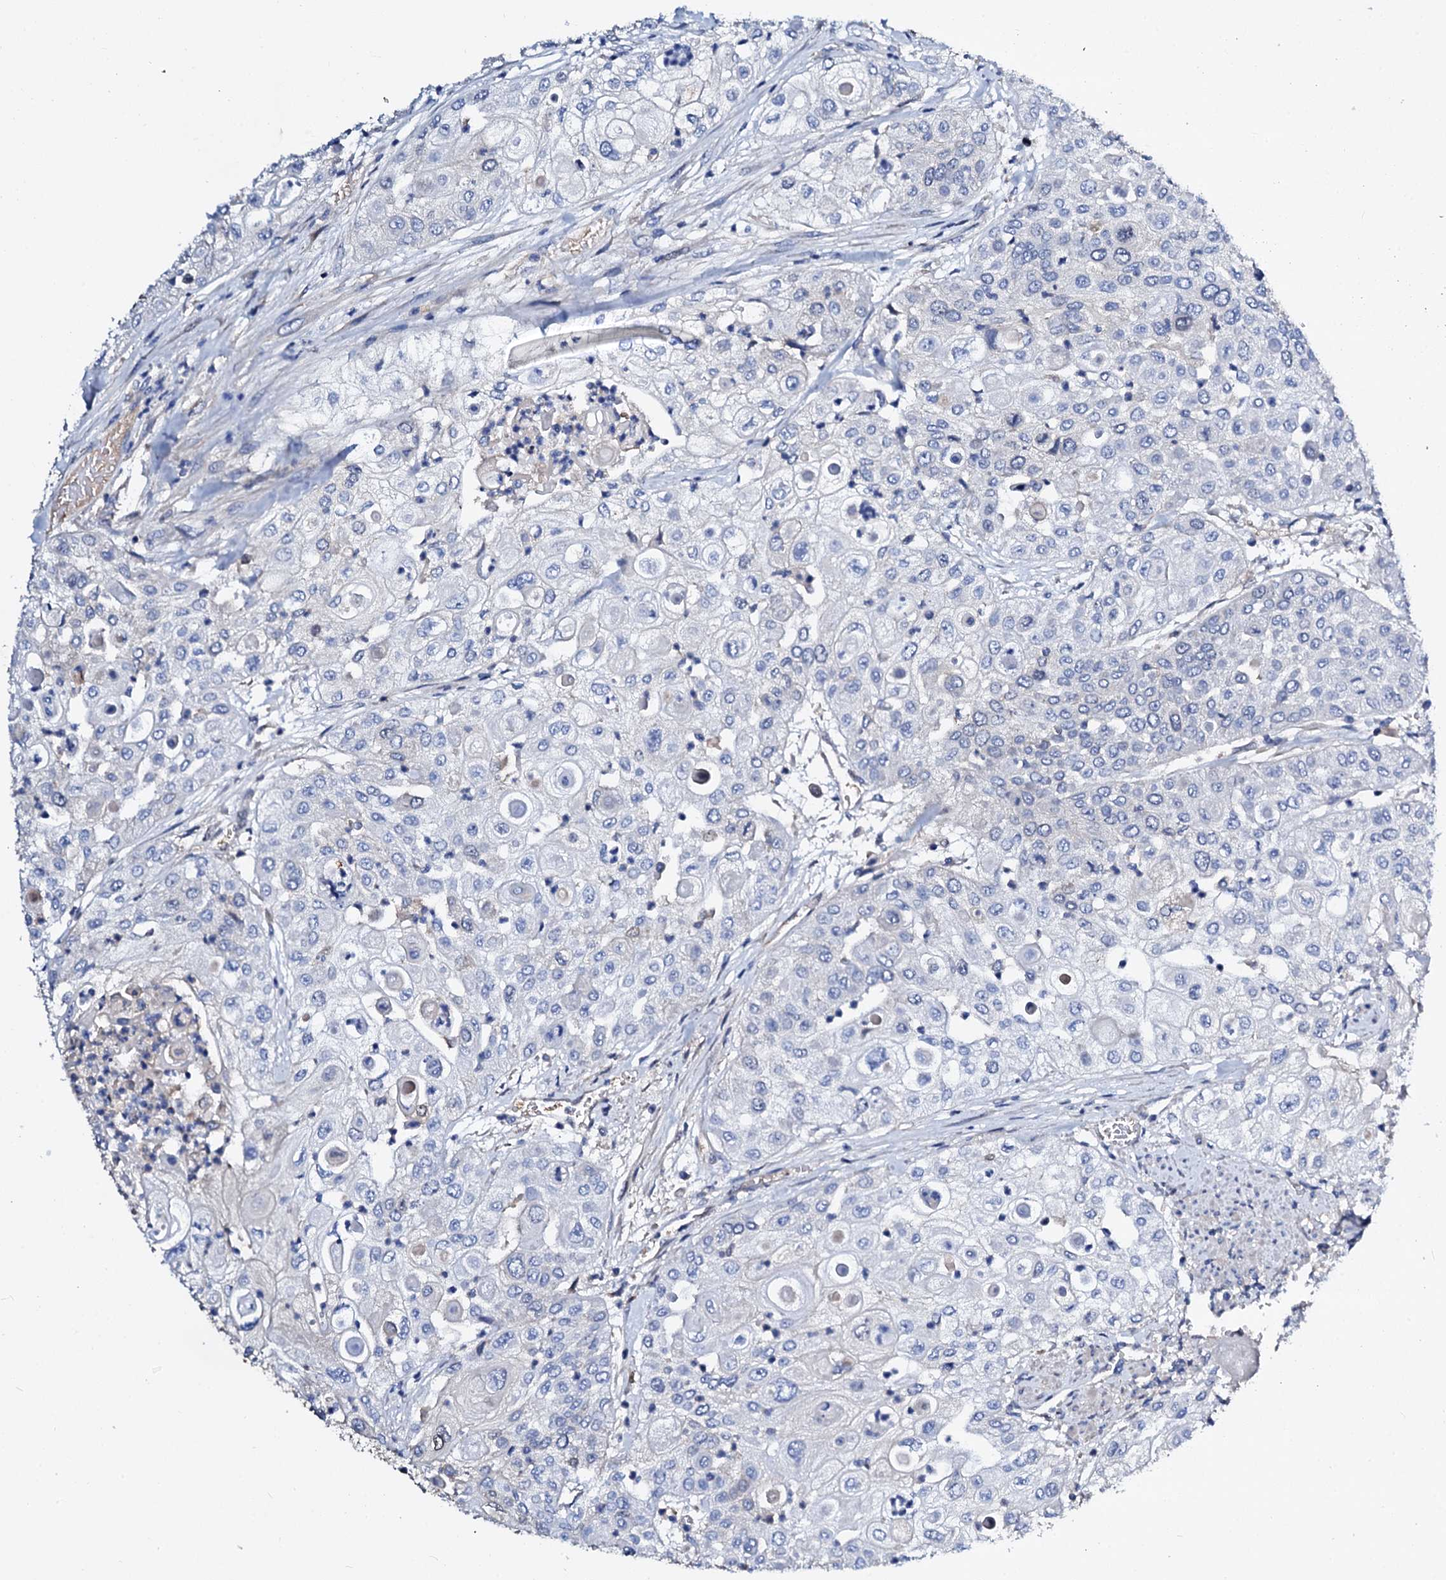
{"staining": {"intensity": "negative", "quantity": "none", "location": "none"}, "tissue": "urothelial cancer", "cell_type": "Tumor cells", "image_type": "cancer", "snomed": [{"axis": "morphology", "description": "Urothelial carcinoma, High grade"}, {"axis": "topography", "description": "Urinary bladder"}], "caption": "Urothelial cancer stained for a protein using immunohistochemistry (IHC) displays no staining tumor cells.", "gene": "CSKMT", "patient": {"sex": "female", "age": 79}}